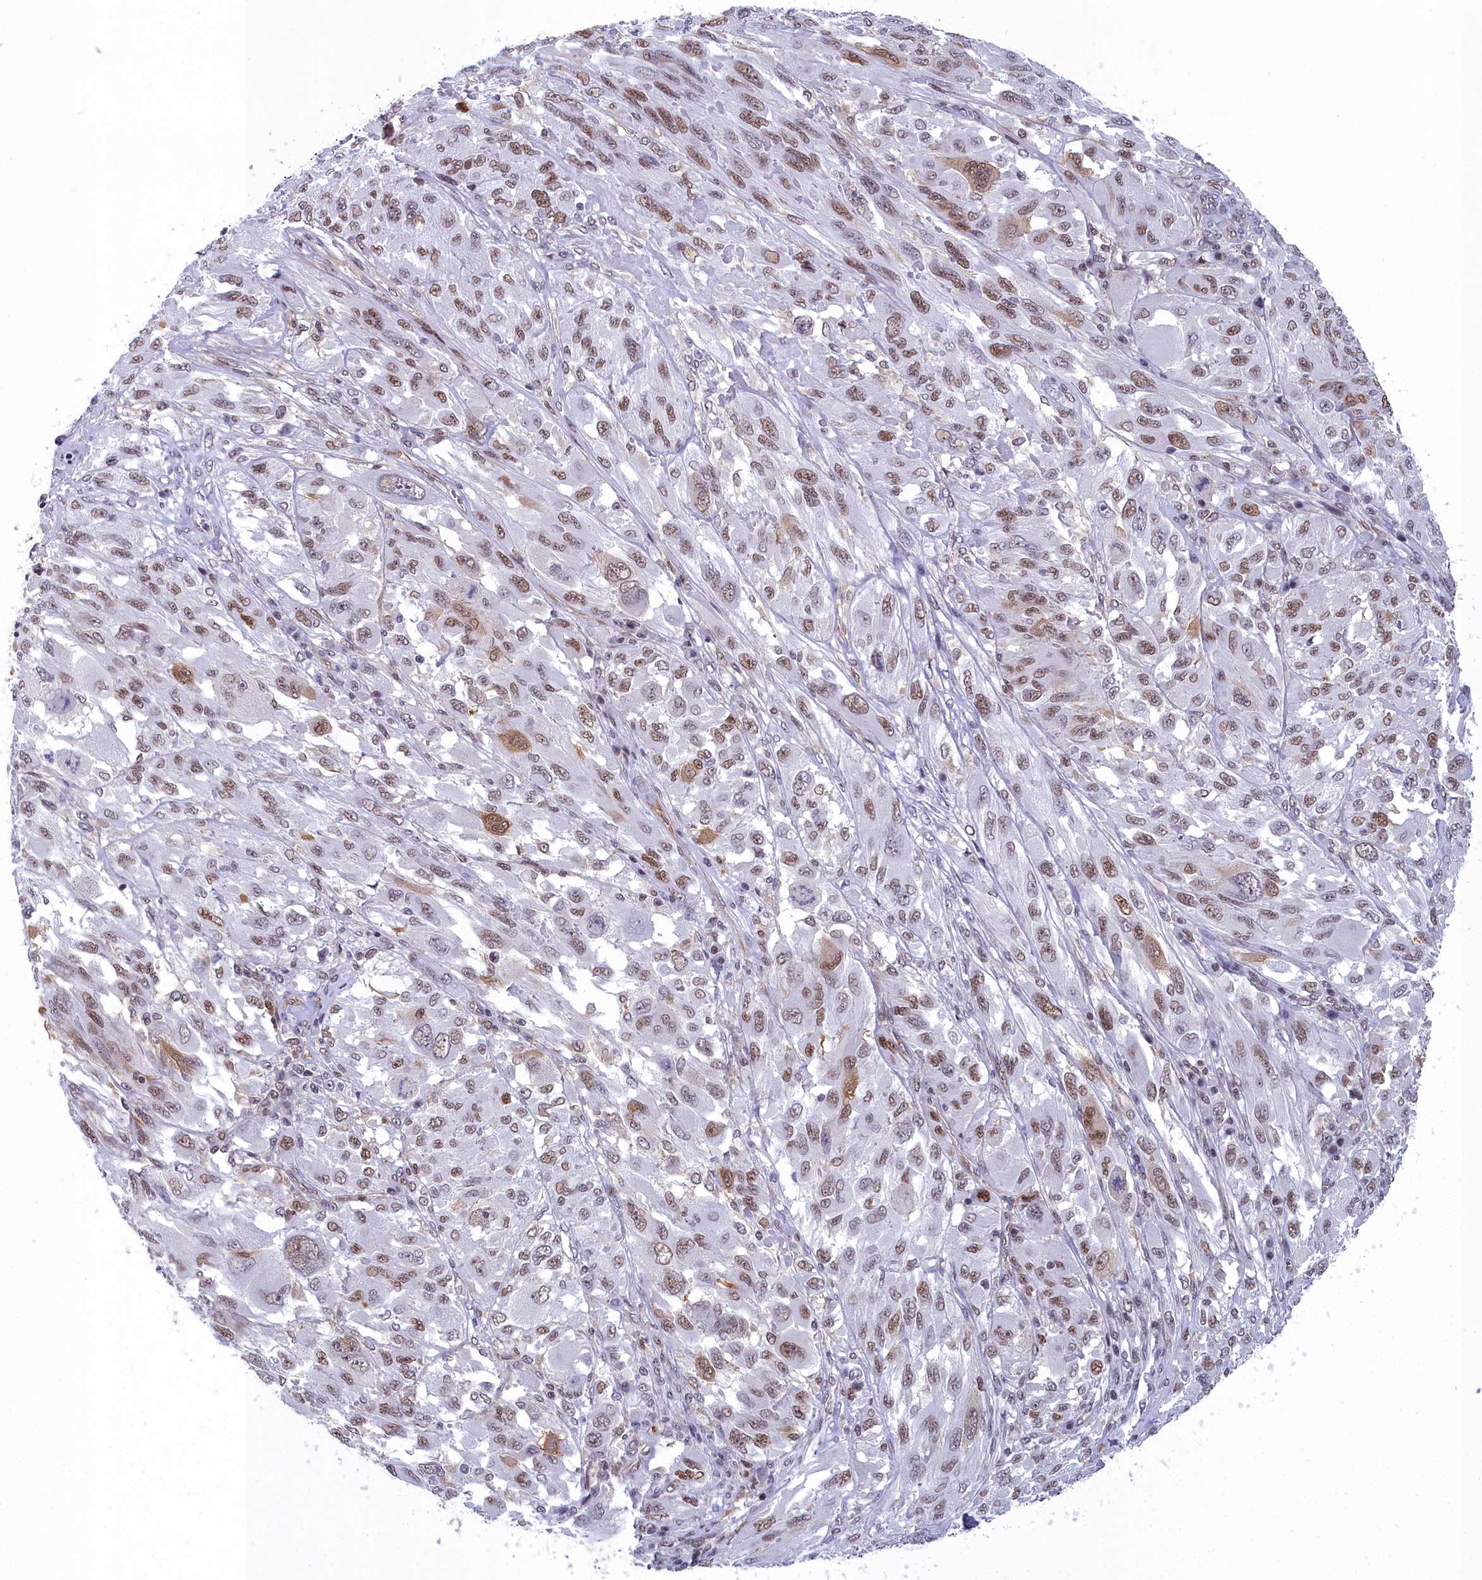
{"staining": {"intensity": "moderate", "quantity": ">75%", "location": "cytoplasmic/membranous,nuclear"}, "tissue": "melanoma", "cell_type": "Tumor cells", "image_type": "cancer", "snomed": [{"axis": "morphology", "description": "Malignant melanoma, NOS"}, {"axis": "topography", "description": "Skin"}], "caption": "This is a histology image of immunohistochemistry staining of malignant melanoma, which shows moderate positivity in the cytoplasmic/membranous and nuclear of tumor cells.", "gene": "CCDC97", "patient": {"sex": "female", "age": 91}}